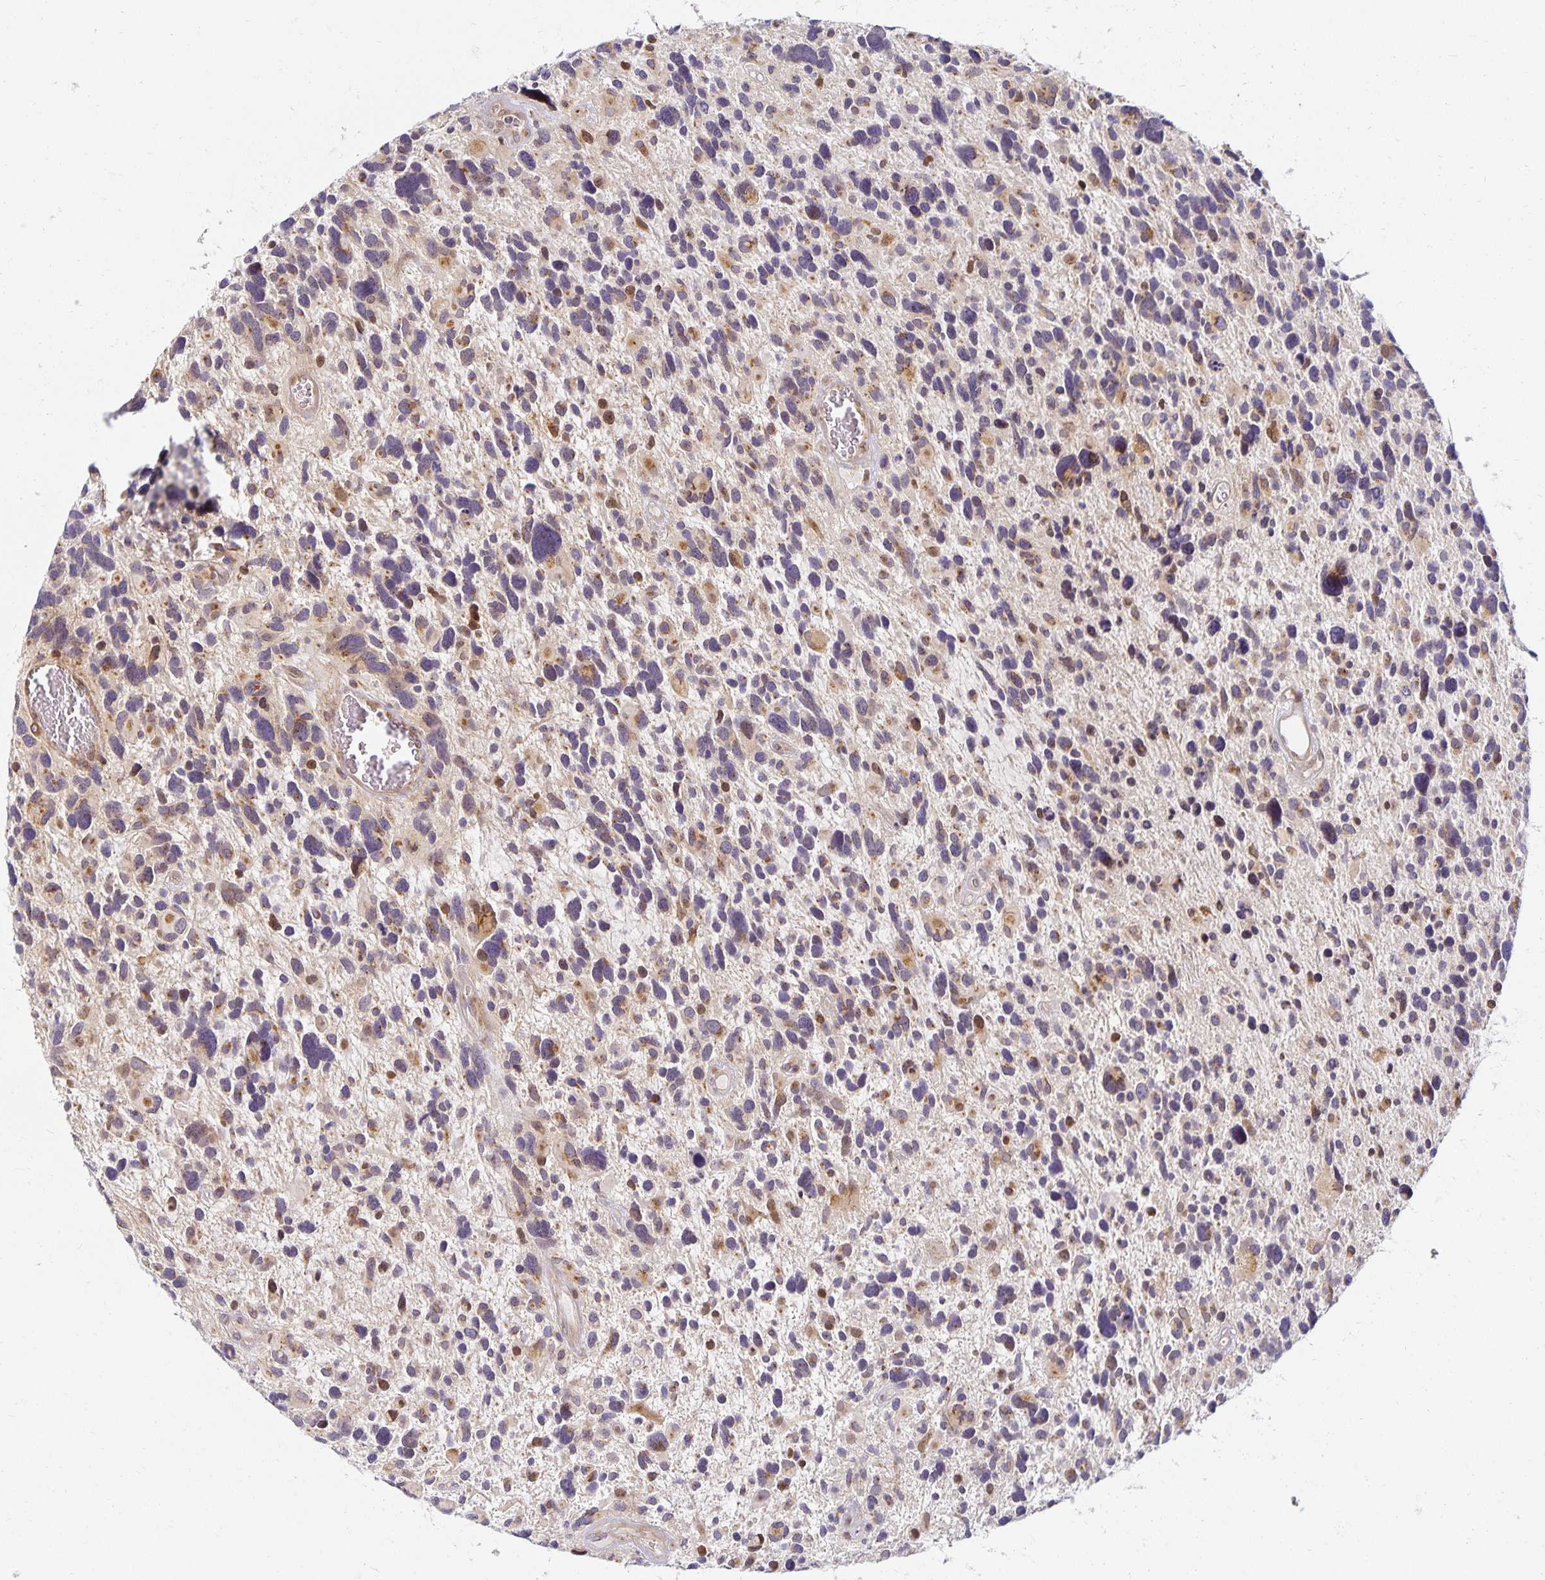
{"staining": {"intensity": "weak", "quantity": "<25%", "location": "cytoplasmic/membranous"}, "tissue": "glioma", "cell_type": "Tumor cells", "image_type": "cancer", "snomed": [{"axis": "morphology", "description": "Glioma, malignant, High grade"}, {"axis": "topography", "description": "Brain"}], "caption": "The IHC micrograph has no significant staining in tumor cells of glioma tissue. (Brightfield microscopy of DAB (3,3'-diaminobenzidine) immunohistochemistry (IHC) at high magnification).", "gene": "EHF", "patient": {"sex": "male", "age": 49}}